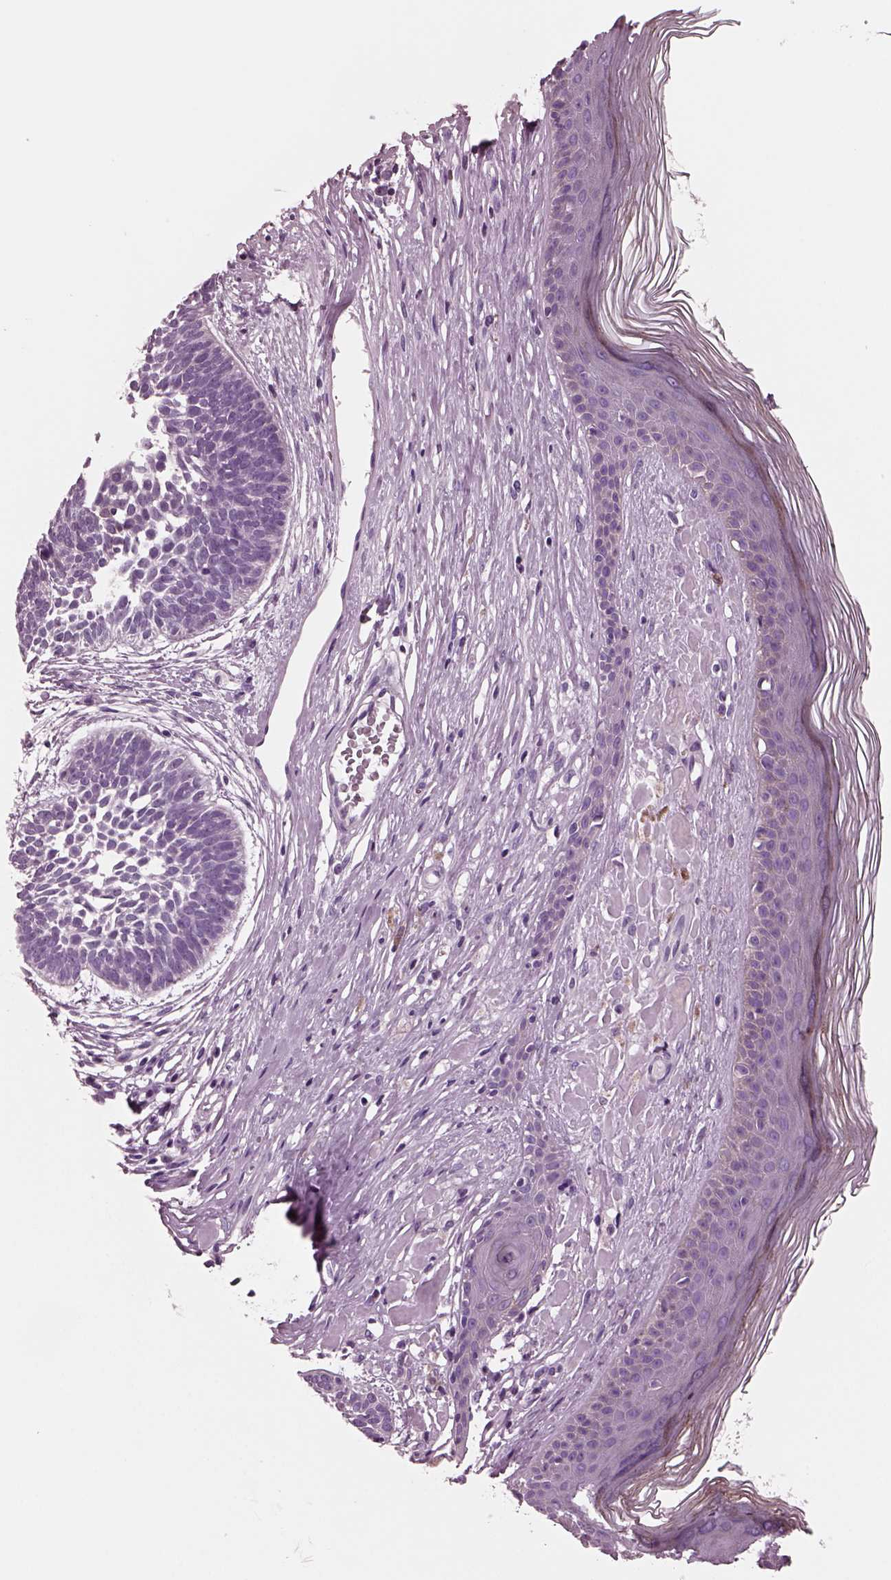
{"staining": {"intensity": "negative", "quantity": "none", "location": "none"}, "tissue": "skin cancer", "cell_type": "Tumor cells", "image_type": "cancer", "snomed": [{"axis": "morphology", "description": "Basal cell carcinoma"}, {"axis": "topography", "description": "Skin"}], "caption": "The immunohistochemistry (IHC) histopathology image has no significant positivity in tumor cells of skin basal cell carcinoma tissue.", "gene": "GDF11", "patient": {"sex": "male", "age": 85}}